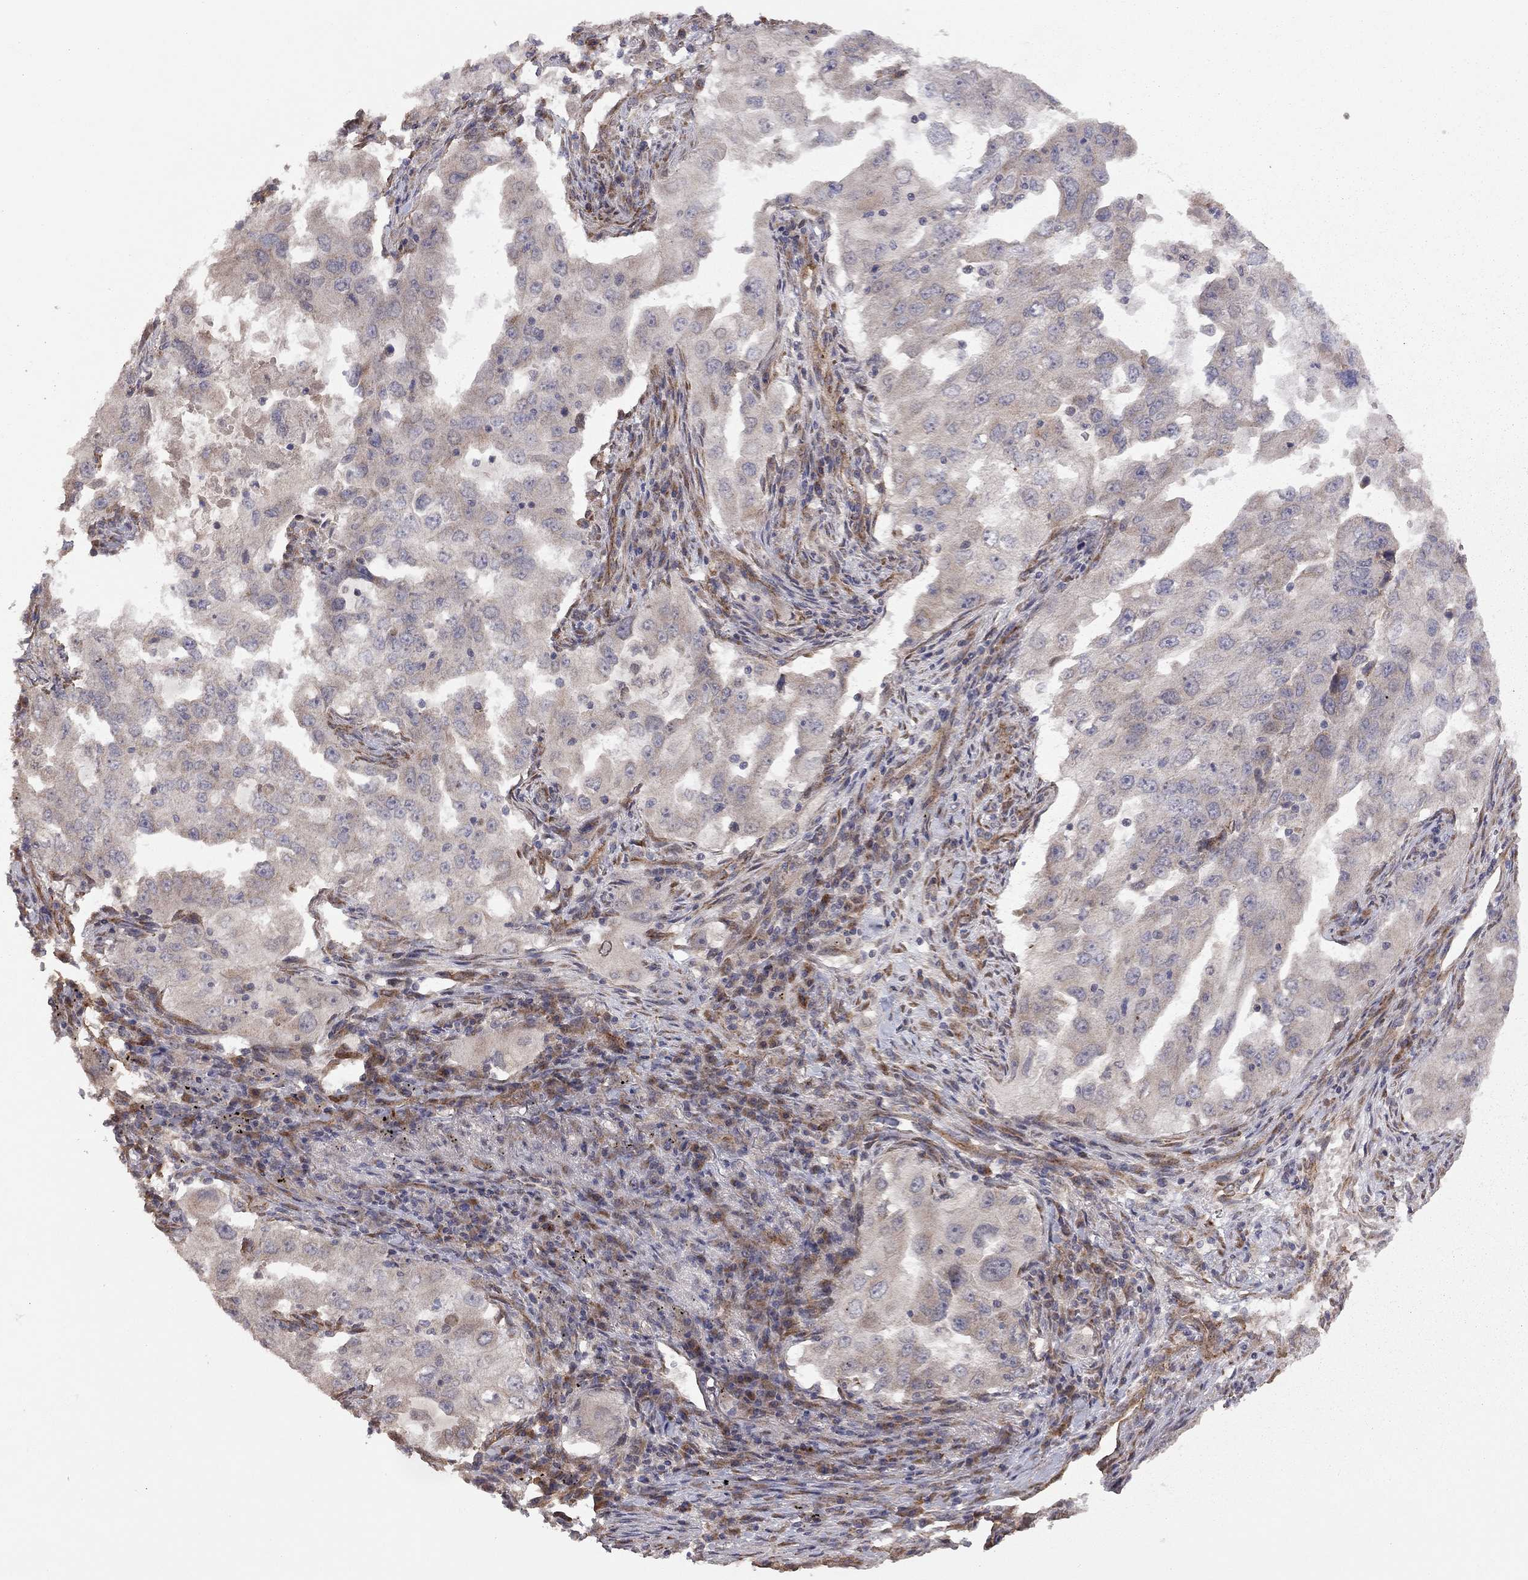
{"staining": {"intensity": "negative", "quantity": "none", "location": "none"}, "tissue": "lung cancer", "cell_type": "Tumor cells", "image_type": "cancer", "snomed": [{"axis": "morphology", "description": "Adenocarcinoma, NOS"}, {"axis": "topography", "description": "Lung"}], "caption": "IHC of adenocarcinoma (lung) displays no staining in tumor cells.", "gene": "EXOC3L2", "patient": {"sex": "female", "age": 61}}